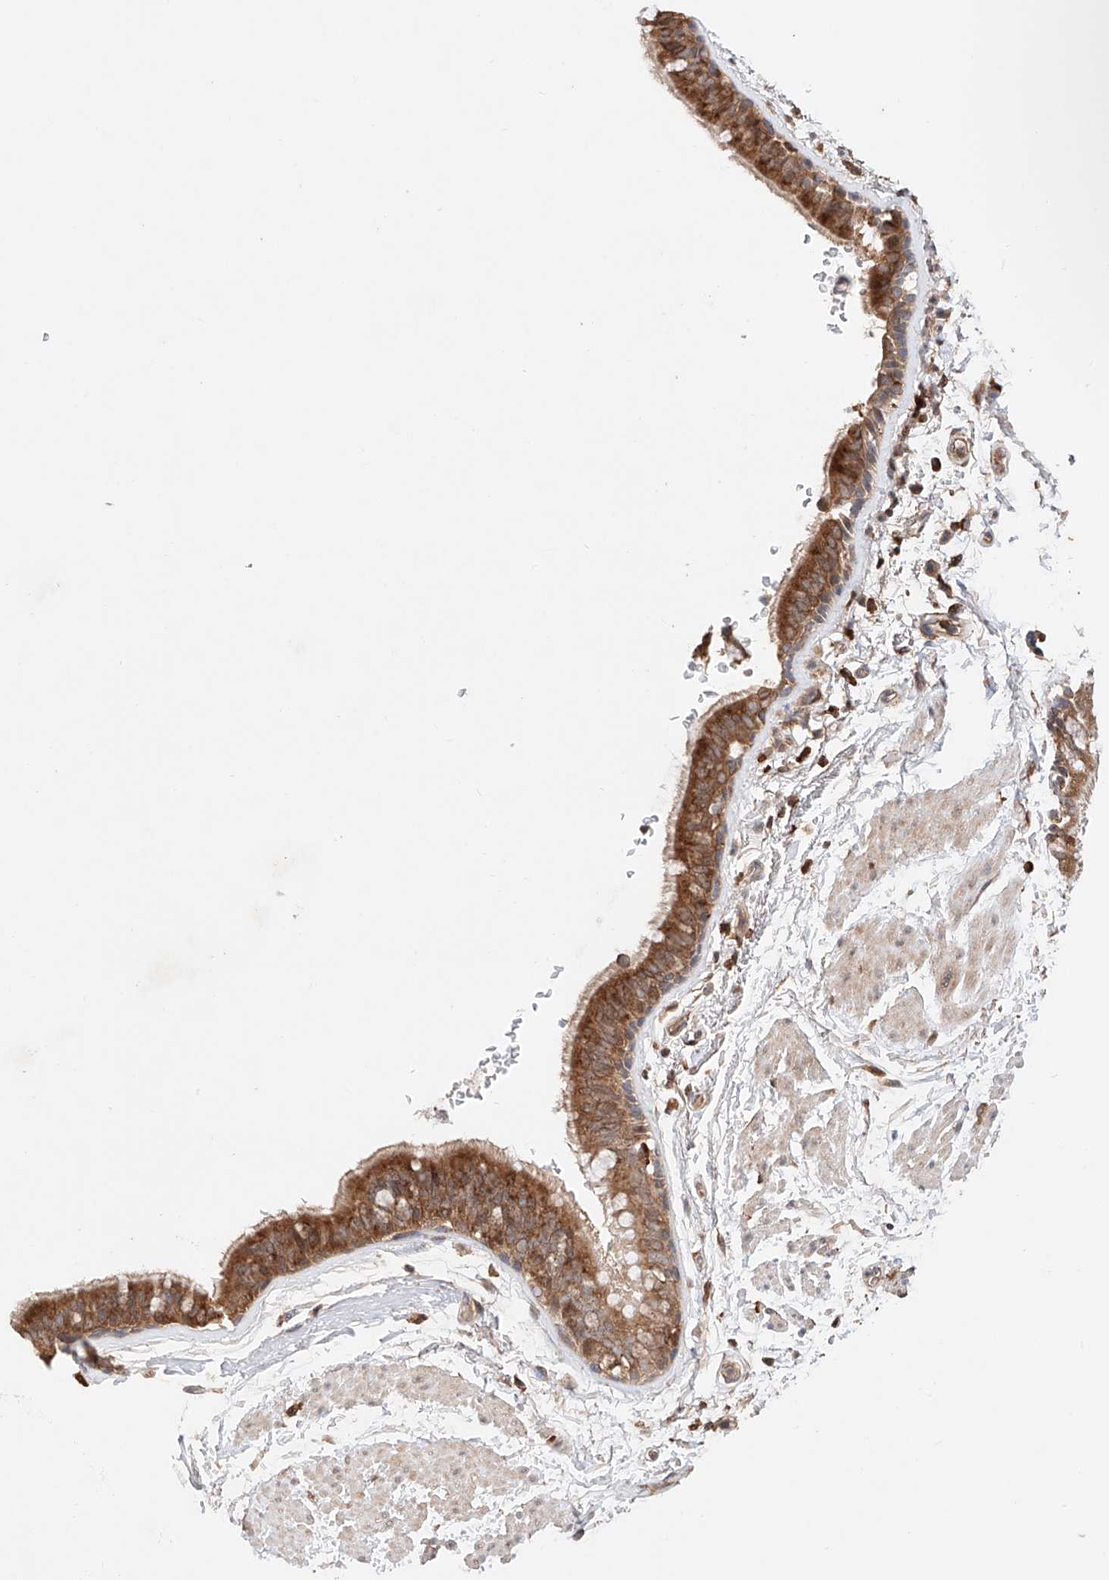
{"staining": {"intensity": "moderate", "quantity": ">75%", "location": "cytoplasmic/membranous"}, "tissue": "bronchus", "cell_type": "Respiratory epithelial cells", "image_type": "normal", "snomed": [{"axis": "morphology", "description": "Normal tissue, NOS"}, {"axis": "topography", "description": "Cartilage tissue"}, {"axis": "topography", "description": "Bronchus"}], "caption": "Respiratory epithelial cells reveal moderate cytoplasmic/membranous positivity in approximately >75% of cells in unremarkable bronchus.", "gene": "IGSF22", "patient": {"sex": "female", "age": 73}}